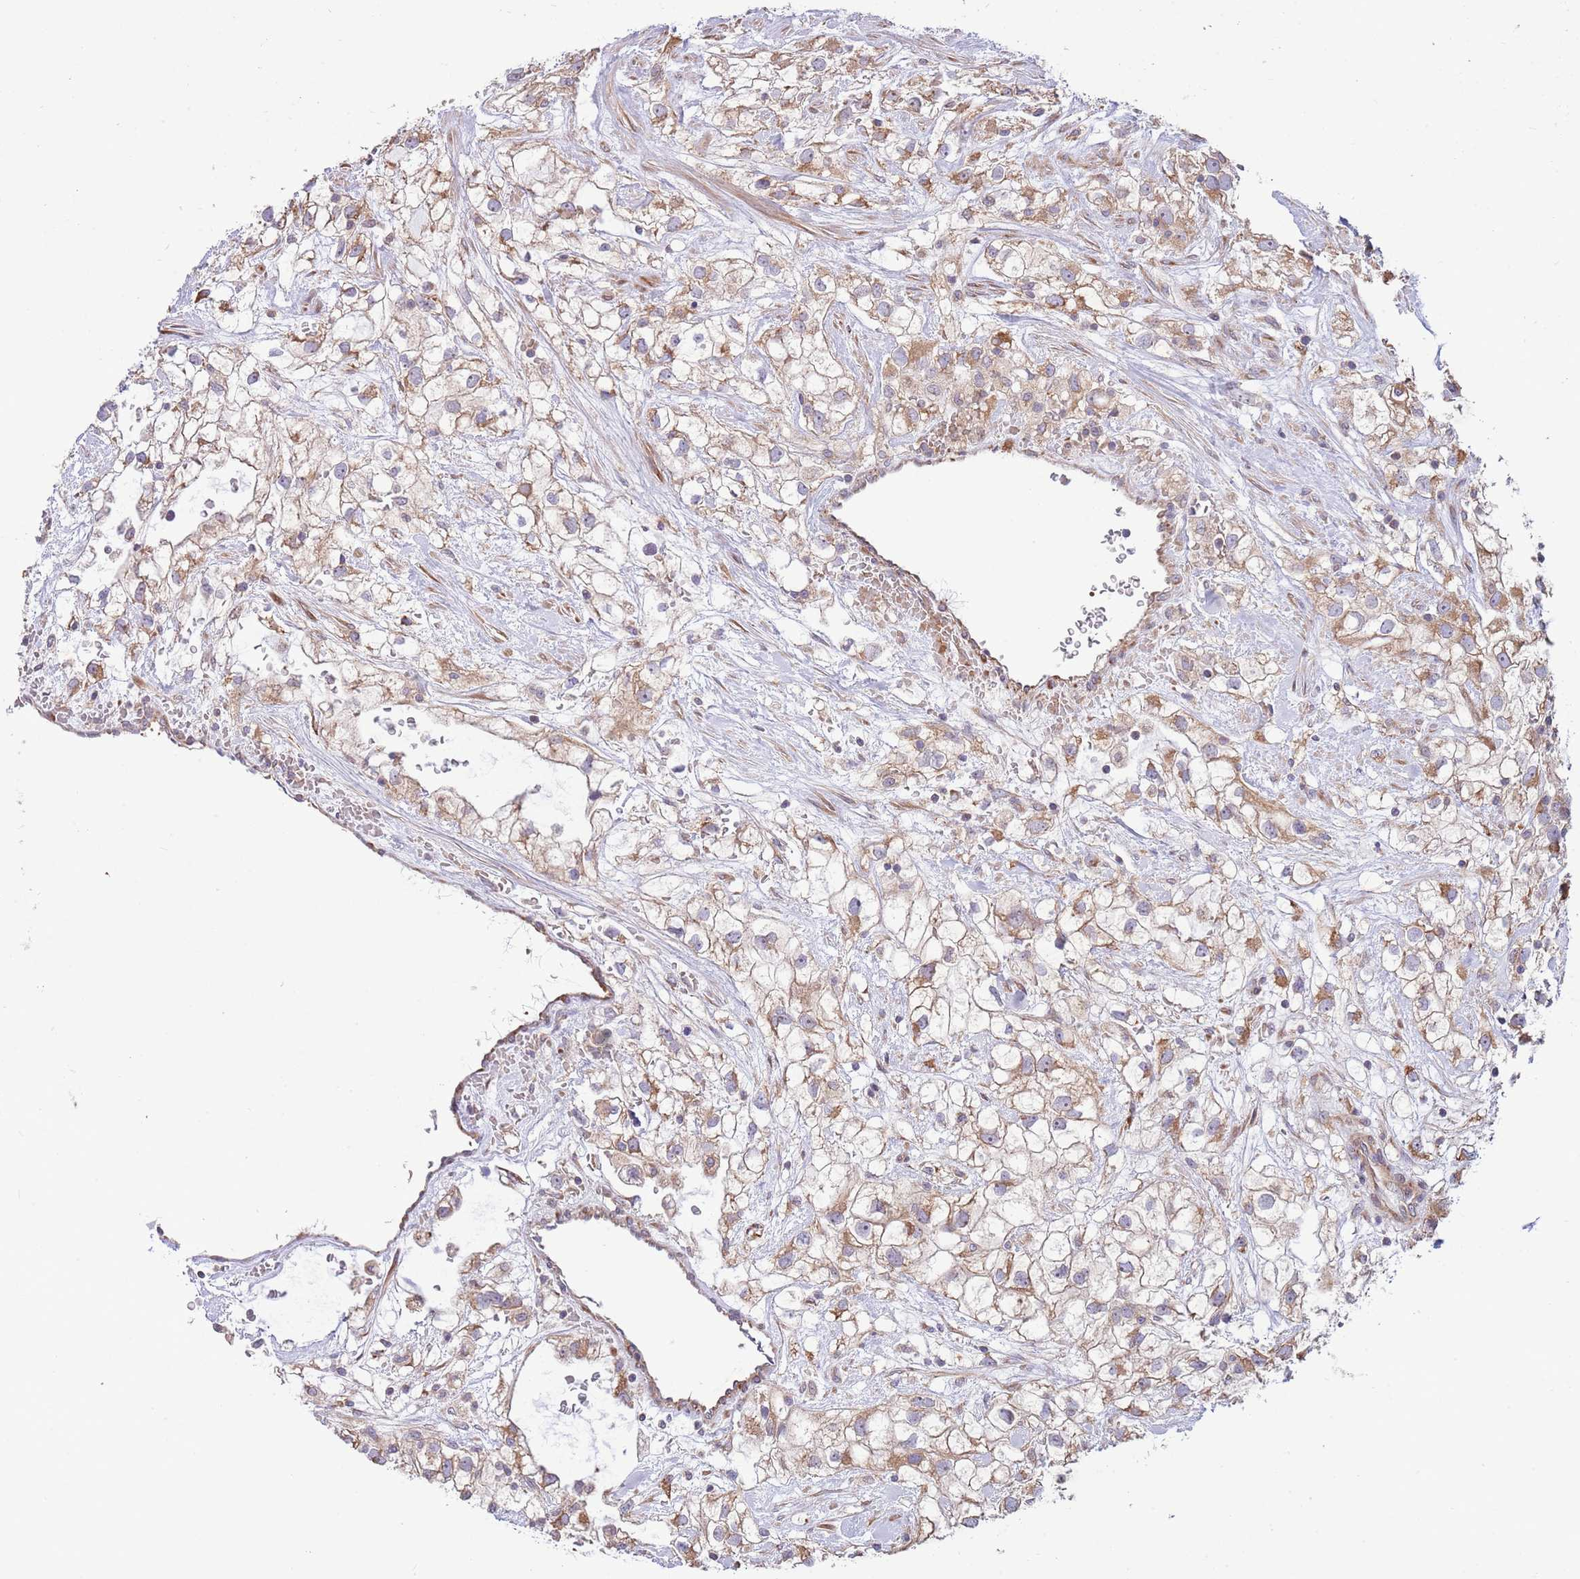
{"staining": {"intensity": "moderate", "quantity": "25%-75%", "location": "cytoplasmic/membranous"}, "tissue": "renal cancer", "cell_type": "Tumor cells", "image_type": "cancer", "snomed": [{"axis": "morphology", "description": "Adenocarcinoma, NOS"}, {"axis": "topography", "description": "Kidney"}], "caption": "Tumor cells show medium levels of moderate cytoplasmic/membranous expression in approximately 25%-75% of cells in human adenocarcinoma (renal).", "gene": "DAND5", "patient": {"sex": "male", "age": 59}}